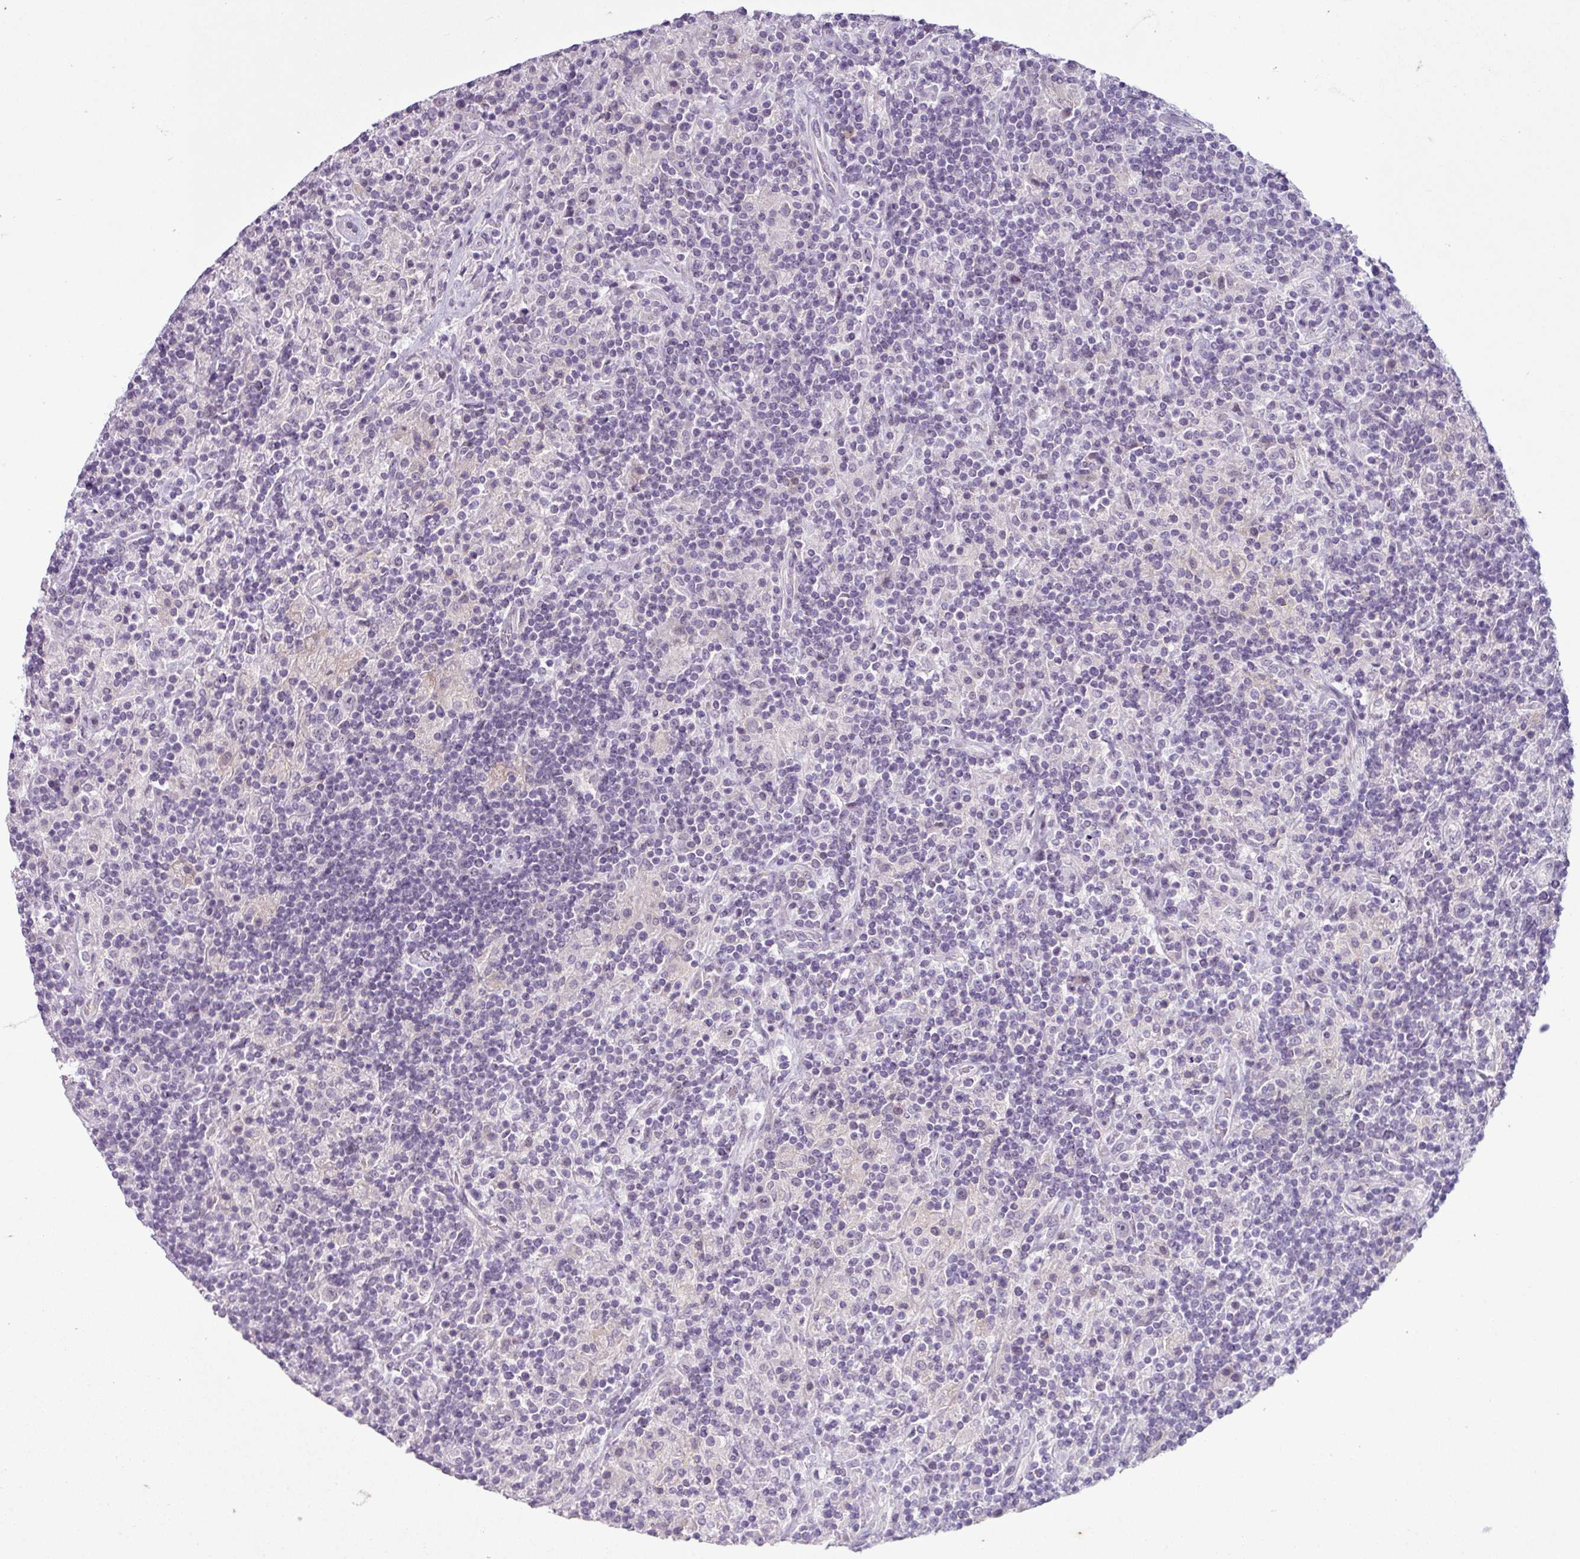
{"staining": {"intensity": "negative", "quantity": "none", "location": "none"}, "tissue": "lymphoma", "cell_type": "Tumor cells", "image_type": "cancer", "snomed": [{"axis": "morphology", "description": "Hodgkin's disease, NOS"}, {"axis": "topography", "description": "Lymph node"}], "caption": "Immunohistochemistry (IHC) photomicrograph of neoplastic tissue: lymphoma stained with DAB (3,3'-diaminobenzidine) reveals no significant protein expression in tumor cells.", "gene": "C9orf24", "patient": {"sex": "male", "age": 70}}